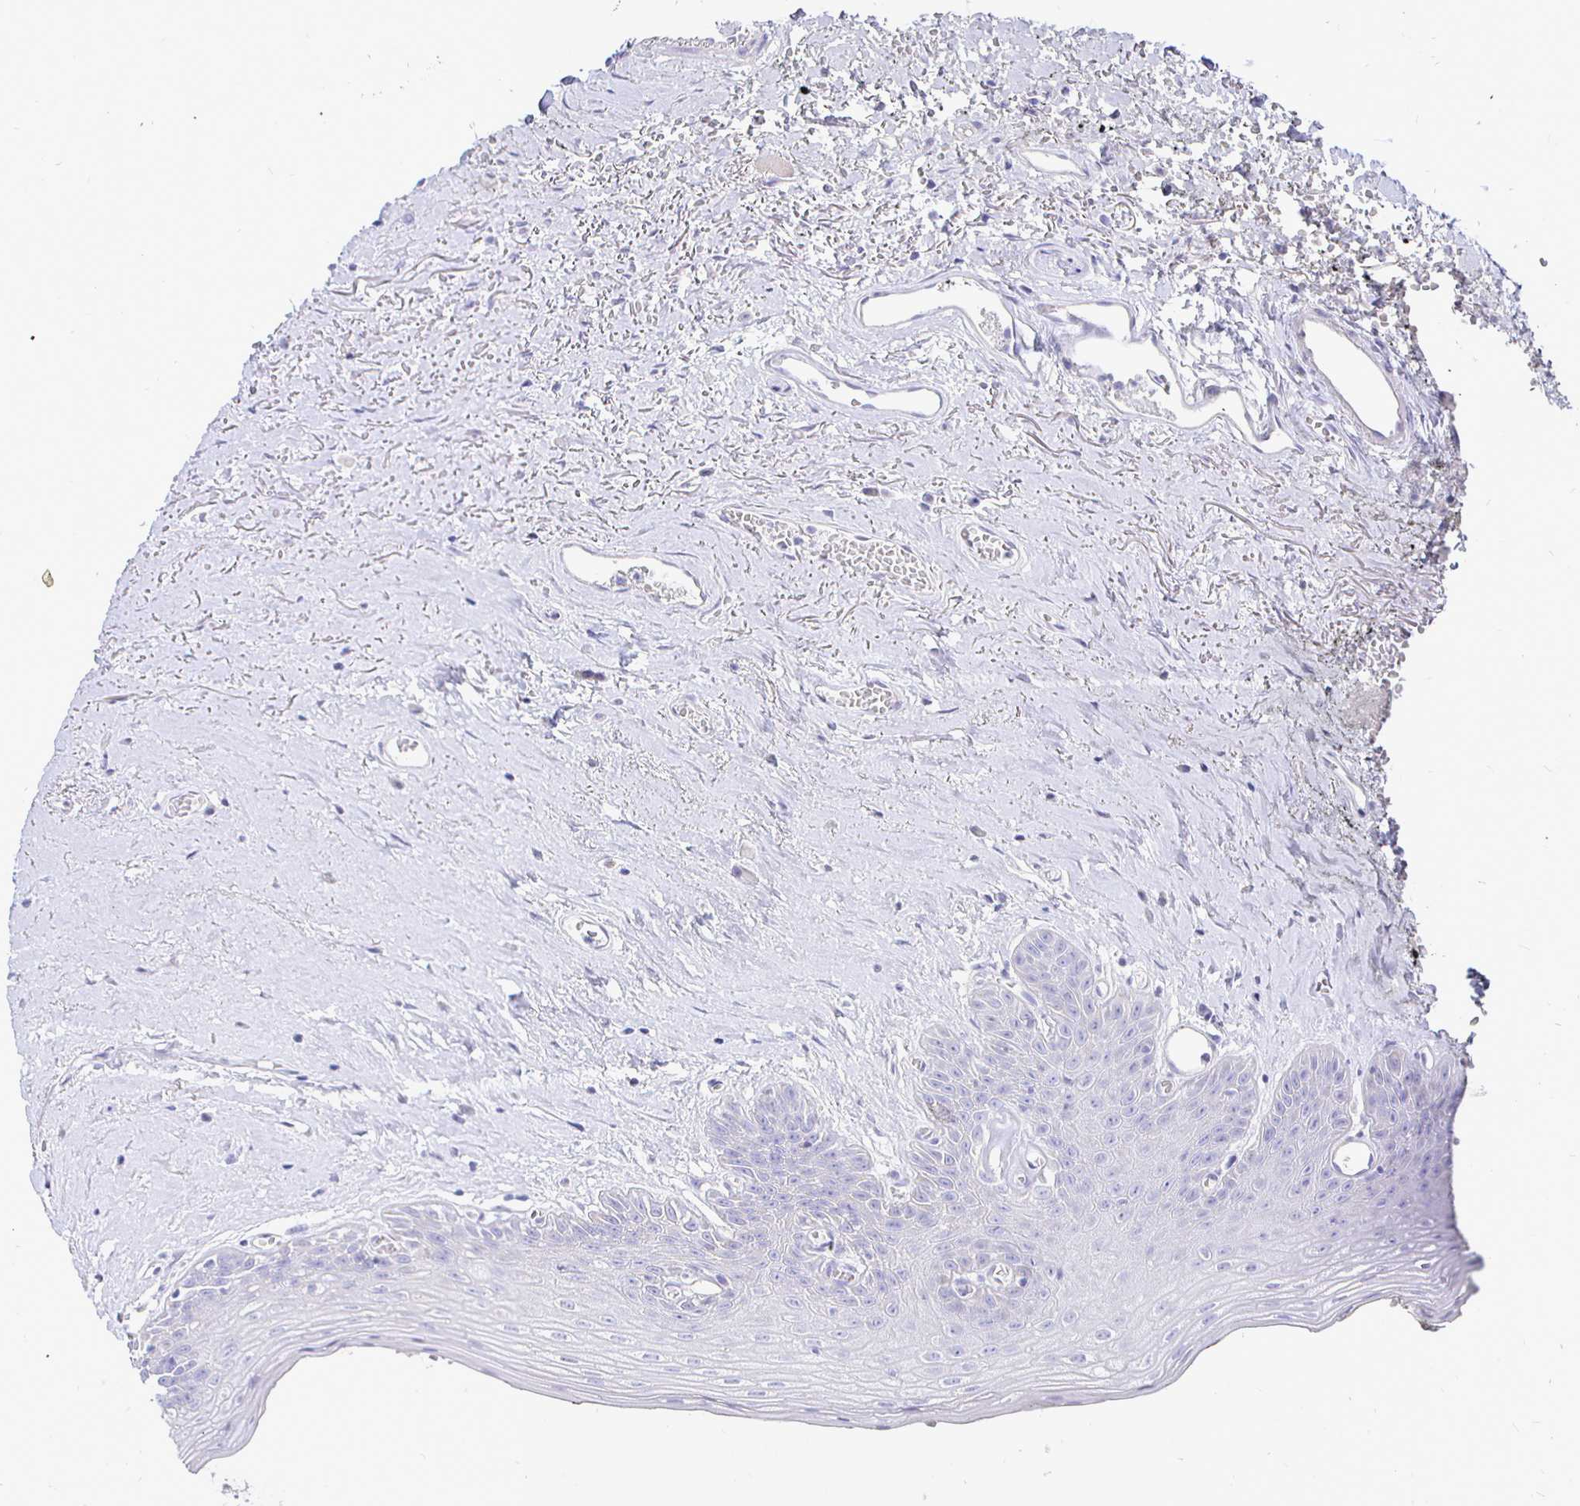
{"staining": {"intensity": "negative", "quantity": "none", "location": "none"}, "tissue": "oral mucosa", "cell_type": "Squamous epithelial cells", "image_type": "normal", "snomed": [{"axis": "morphology", "description": "Normal tissue, NOS"}, {"axis": "morphology", "description": "Squamous cell carcinoma, NOS"}, {"axis": "topography", "description": "Oral tissue"}, {"axis": "topography", "description": "Peripheral nerve tissue"}, {"axis": "topography", "description": "Head-Neck"}], "caption": "Squamous epithelial cells are negative for brown protein staining in normal oral mucosa. (DAB immunohistochemistry with hematoxylin counter stain).", "gene": "CR2", "patient": {"sex": "female", "age": 59}}